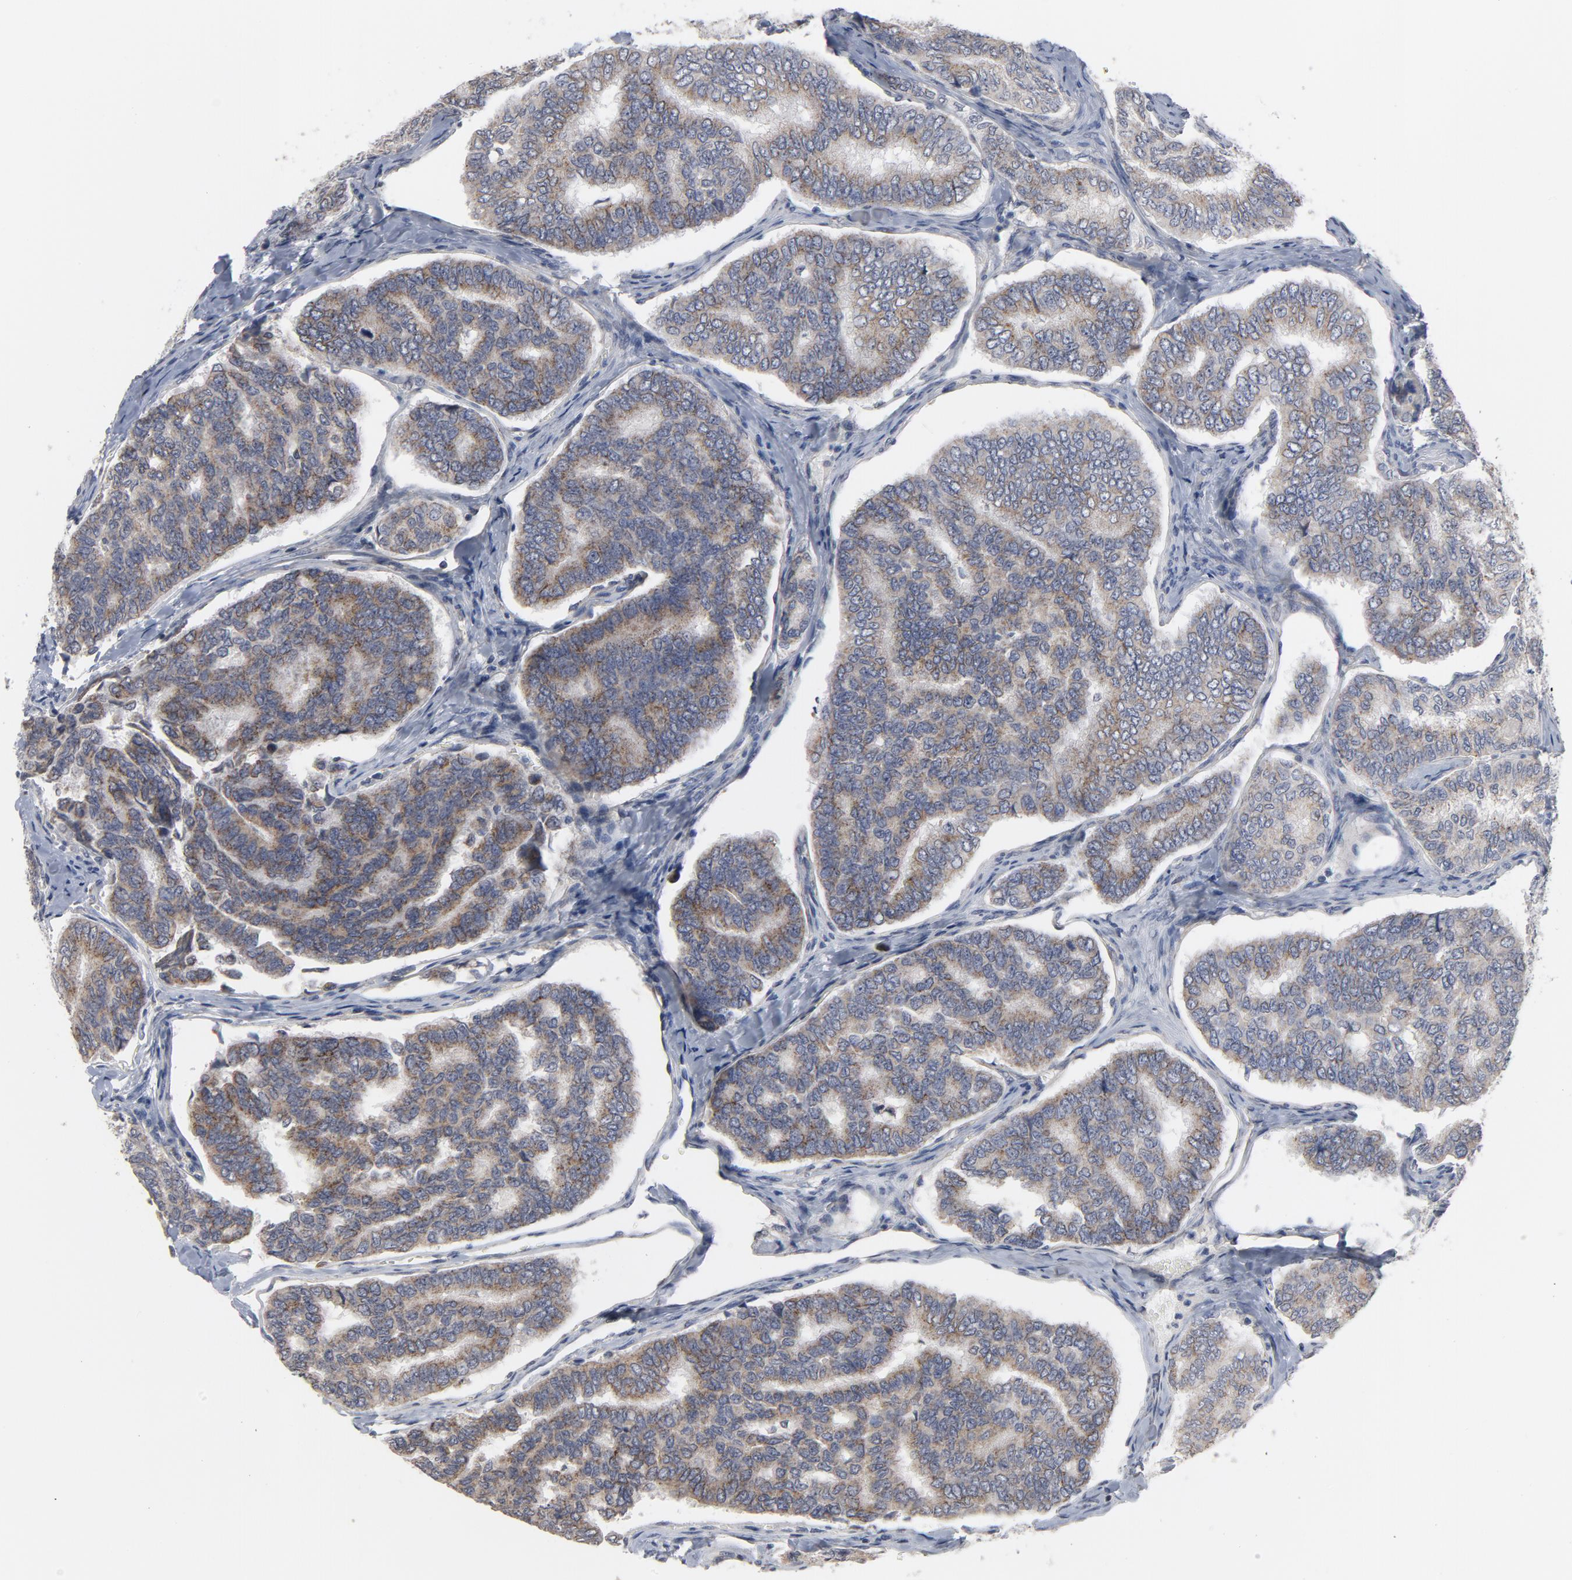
{"staining": {"intensity": "moderate", "quantity": ">75%", "location": "cytoplasmic/membranous"}, "tissue": "thyroid cancer", "cell_type": "Tumor cells", "image_type": "cancer", "snomed": [{"axis": "morphology", "description": "Papillary adenocarcinoma, NOS"}, {"axis": "topography", "description": "Thyroid gland"}], "caption": "Thyroid cancer (papillary adenocarcinoma) stained for a protein (brown) exhibits moderate cytoplasmic/membranous positive positivity in approximately >75% of tumor cells.", "gene": "PPP1R1B", "patient": {"sex": "female", "age": 35}}